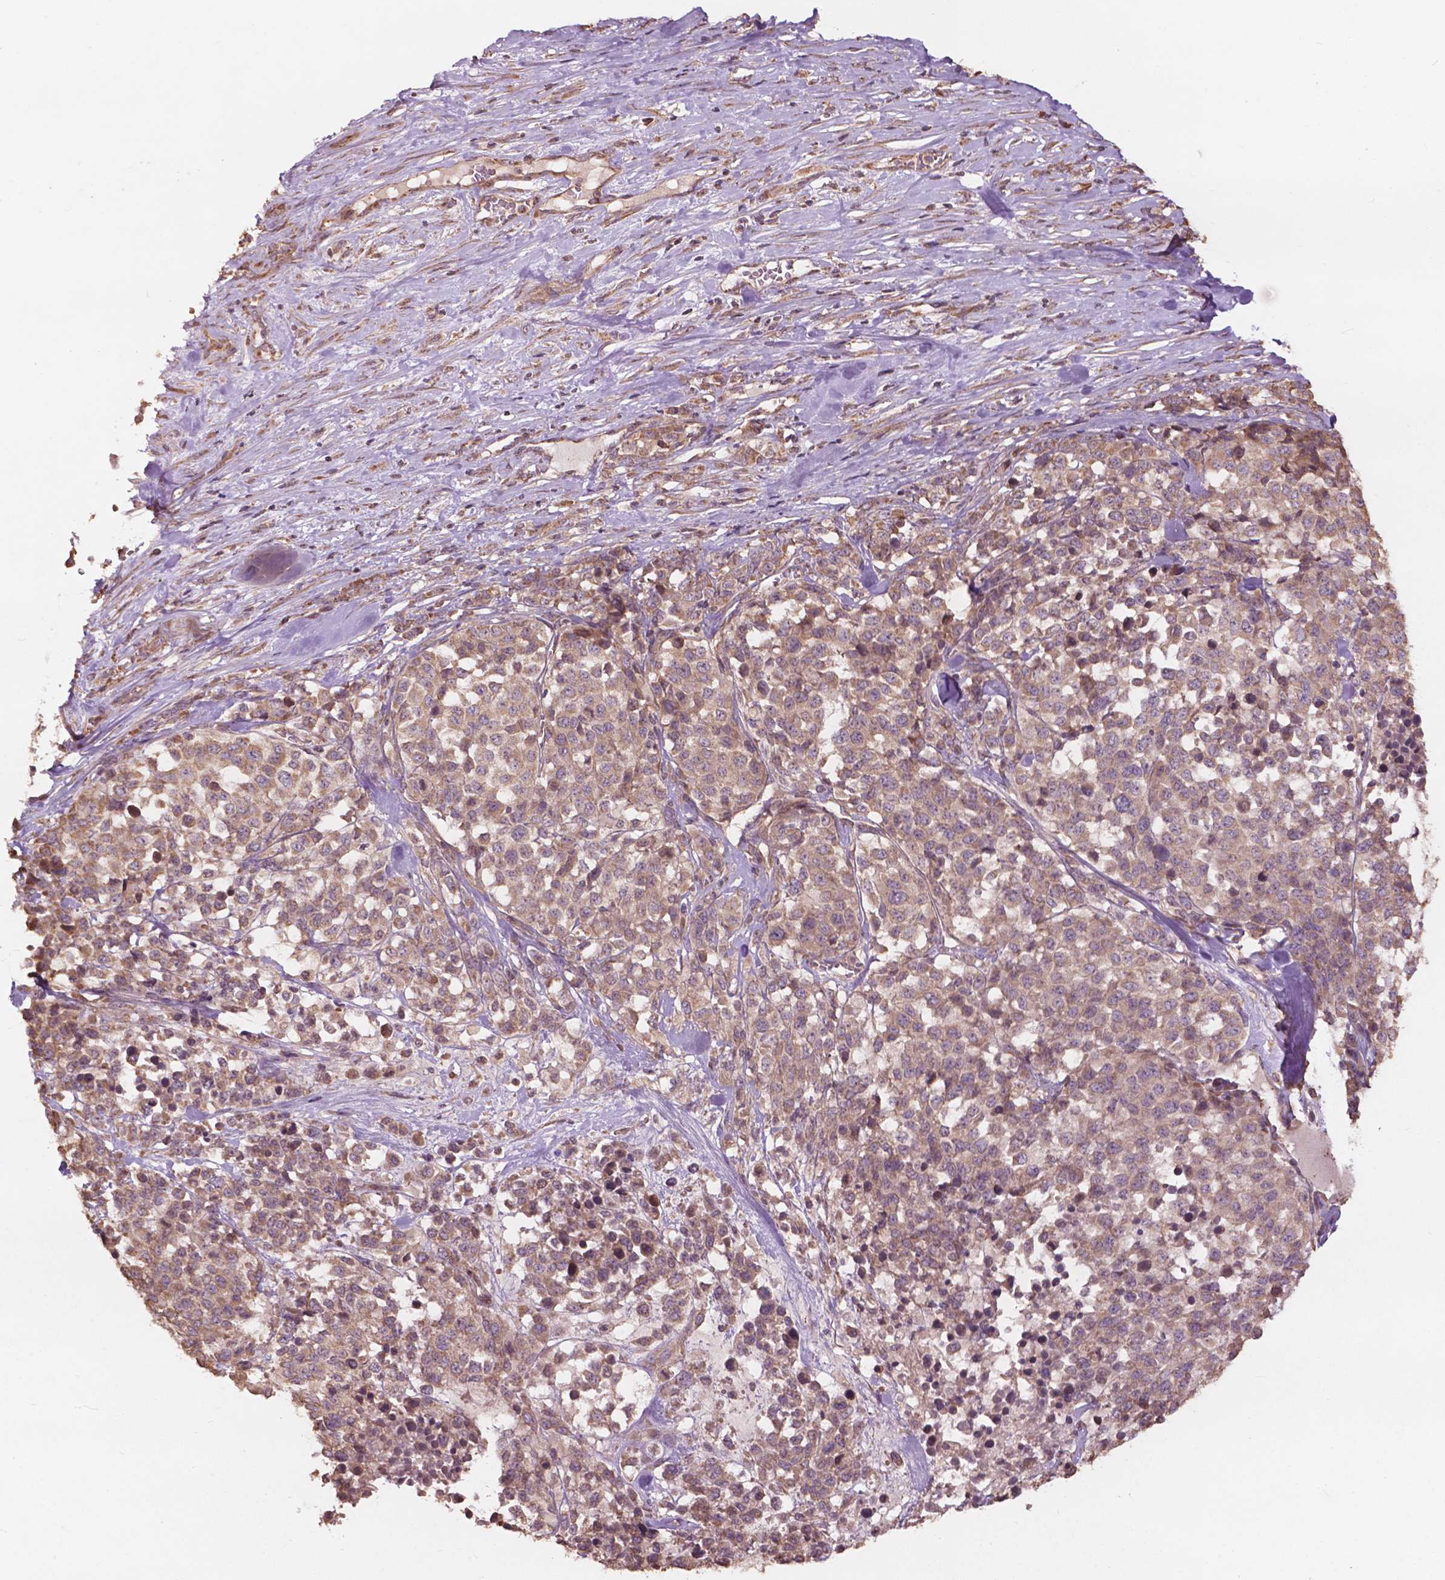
{"staining": {"intensity": "moderate", "quantity": ">75%", "location": "cytoplasmic/membranous"}, "tissue": "melanoma", "cell_type": "Tumor cells", "image_type": "cancer", "snomed": [{"axis": "morphology", "description": "Malignant melanoma, Metastatic site"}, {"axis": "topography", "description": "Skin"}], "caption": "Brown immunohistochemical staining in melanoma reveals moderate cytoplasmic/membranous positivity in approximately >75% of tumor cells. (DAB (3,3'-diaminobenzidine) IHC with brightfield microscopy, high magnification).", "gene": "CDC42BPA", "patient": {"sex": "male", "age": 84}}